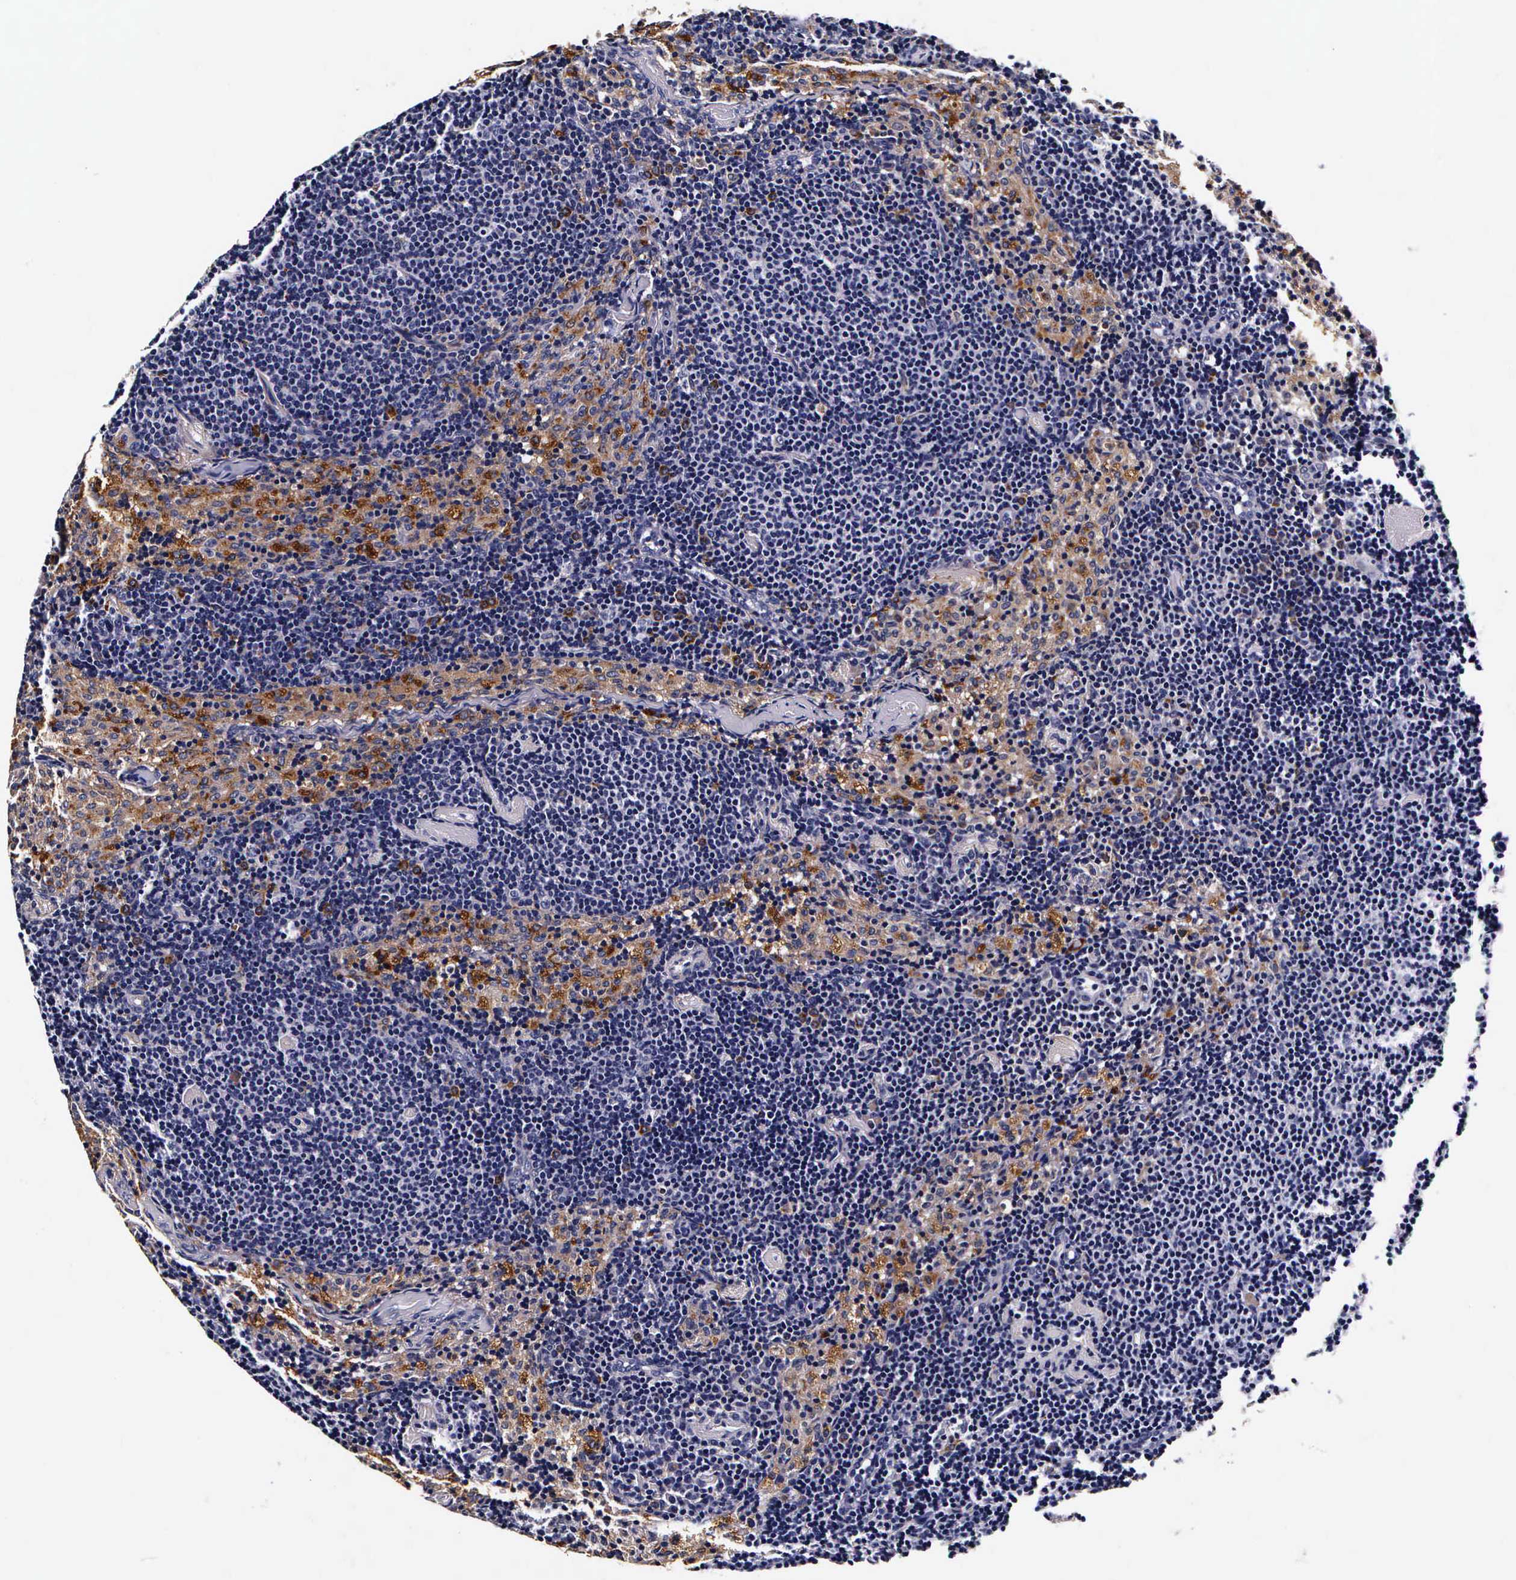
{"staining": {"intensity": "weak", "quantity": "<25%", "location": "cytoplasmic/membranous"}, "tissue": "lymph node", "cell_type": "Germinal center cells", "image_type": "normal", "snomed": [{"axis": "morphology", "description": "Normal tissue, NOS"}, {"axis": "topography", "description": "Lymph node"}], "caption": "A high-resolution micrograph shows IHC staining of unremarkable lymph node, which exhibits no significant expression in germinal center cells.", "gene": "CTSB", "patient": {"sex": "female", "age": 35}}